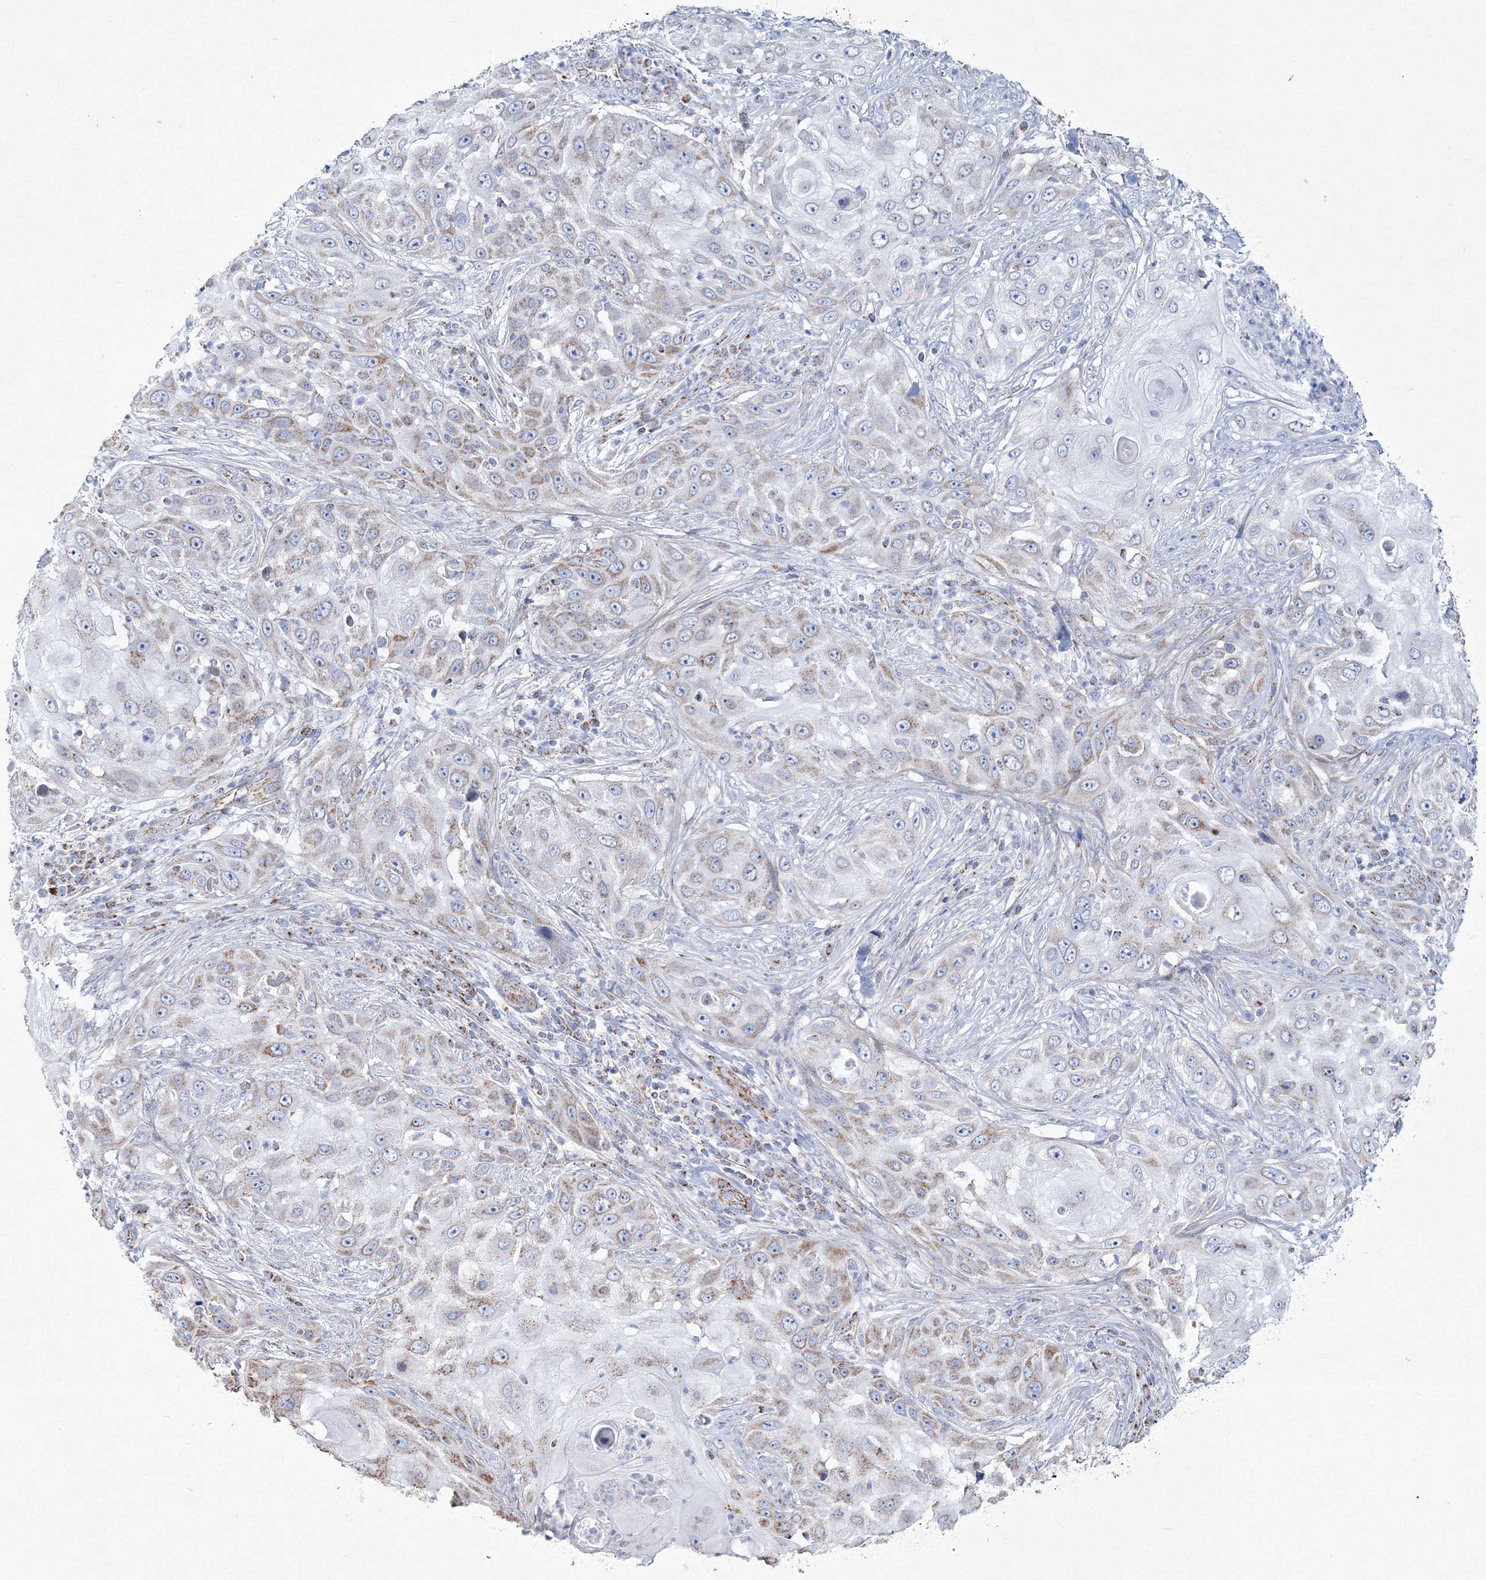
{"staining": {"intensity": "weak", "quantity": "25%-75%", "location": "cytoplasmic/membranous"}, "tissue": "skin cancer", "cell_type": "Tumor cells", "image_type": "cancer", "snomed": [{"axis": "morphology", "description": "Squamous cell carcinoma, NOS"}, {"axis": "topography", "description": "Skin"}], "caption": "Squamous cell carcinoma (skin) was stained to show a protein in brown. There is low levels of weak cytoplasmic/membranous expression in approximately 25%-75% of tumor cells. (Brightfield microscopy of DAB IHC at high magnification).", "gene": "HIBCH", "patient": {"sex": "female", "age": 44}}